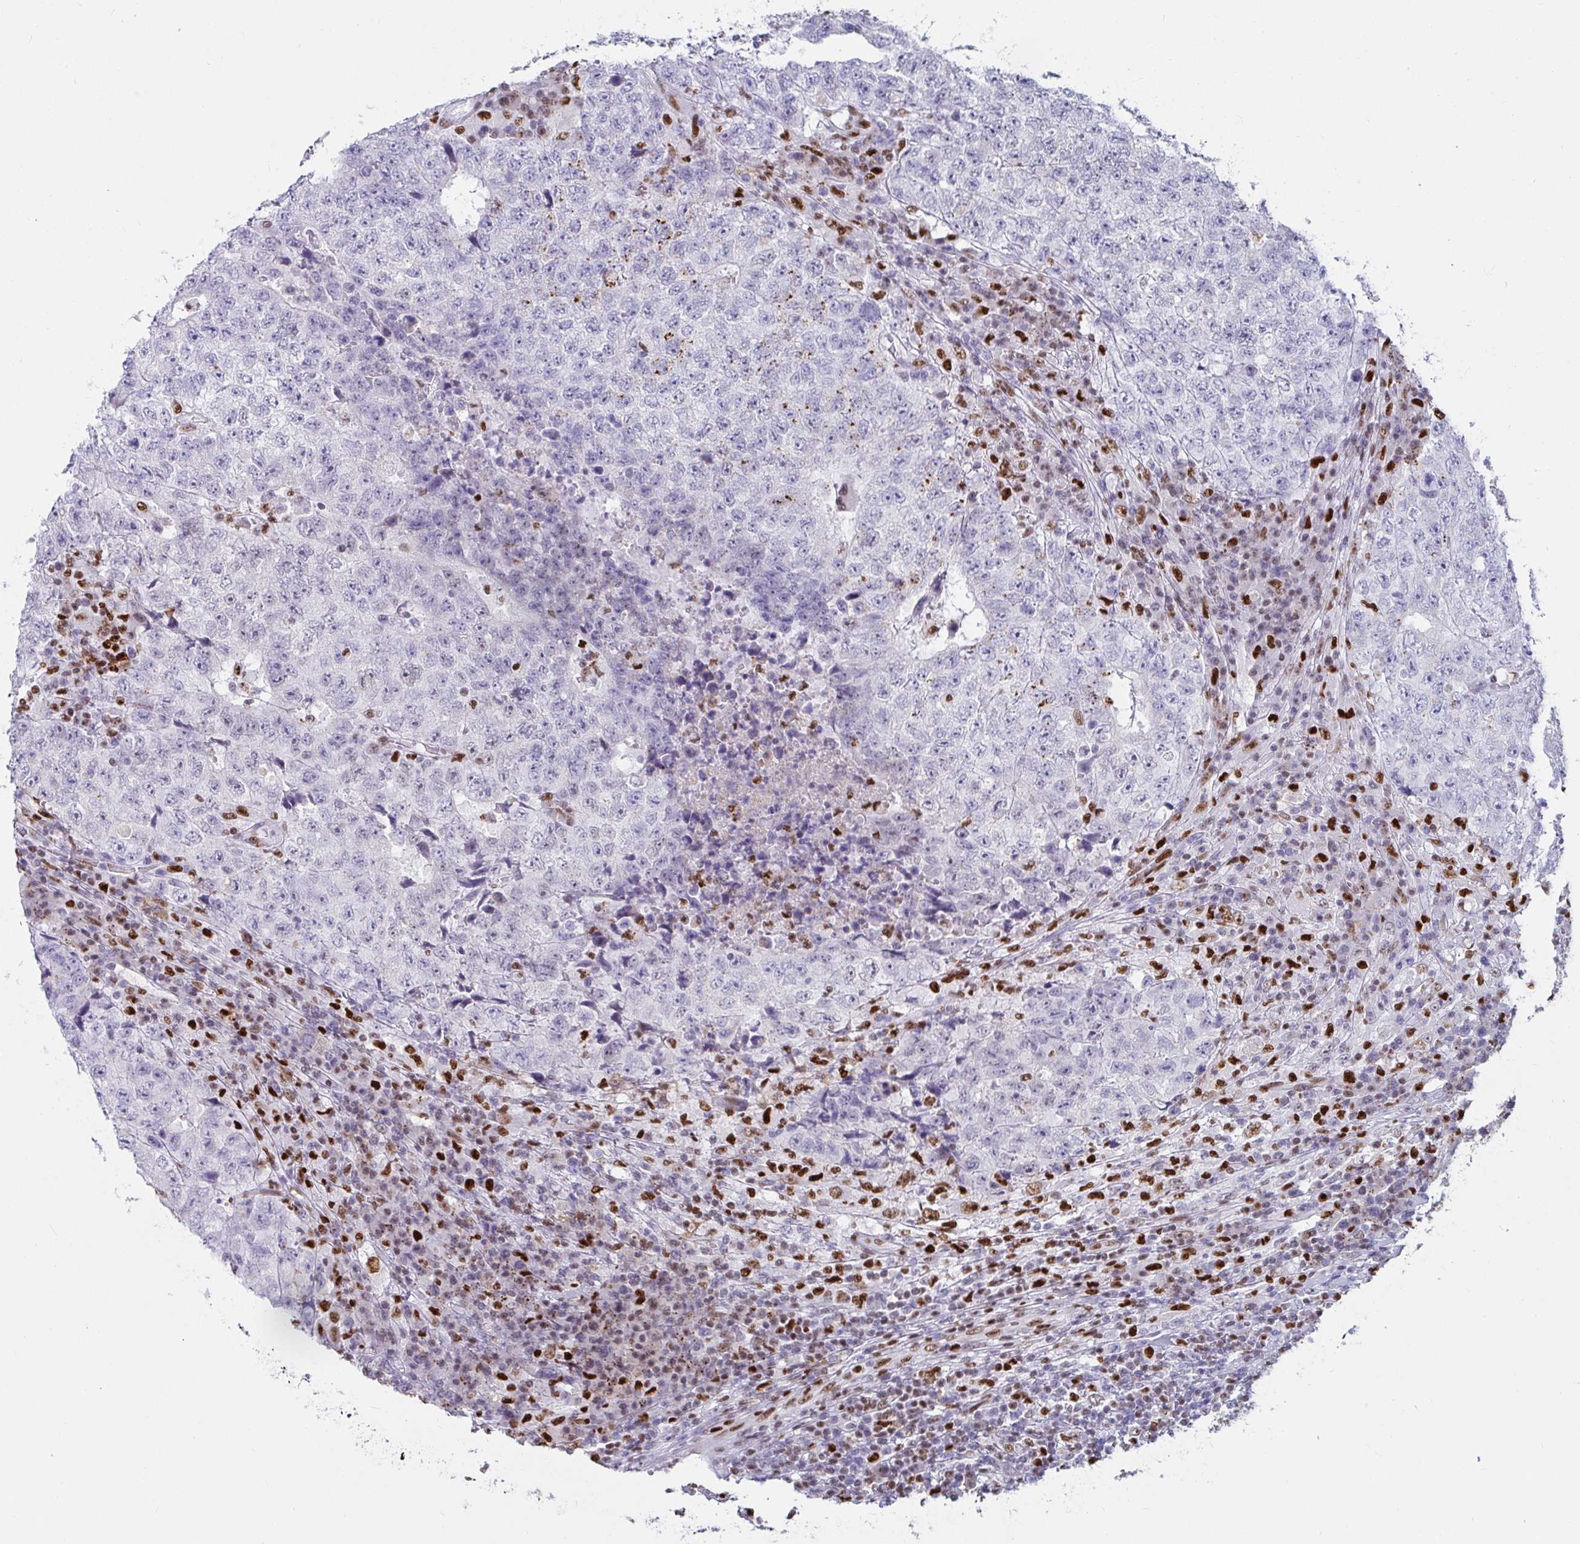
{"staining": {"intensity": "negative", "quantity": "none", "location": "none"}, "tissue": "testis cancer", "cell_type": "Tumor cells", "image_type": "cancer", "snomed": [{"axis": "morphology", "description": "Necrosis, NOS"}, {"axis": "morphology", "description": "Carcinoma, Embryonal, NOS"}, {"axis": "topography", "description": "Testis"}], "caption": "Micrograph shows no protein expression in tumor cells of testis cancer (embryonal carcinoma) tissue.", "gene": "ZNF586", "patient": {"sex": "male", "age": 19}}